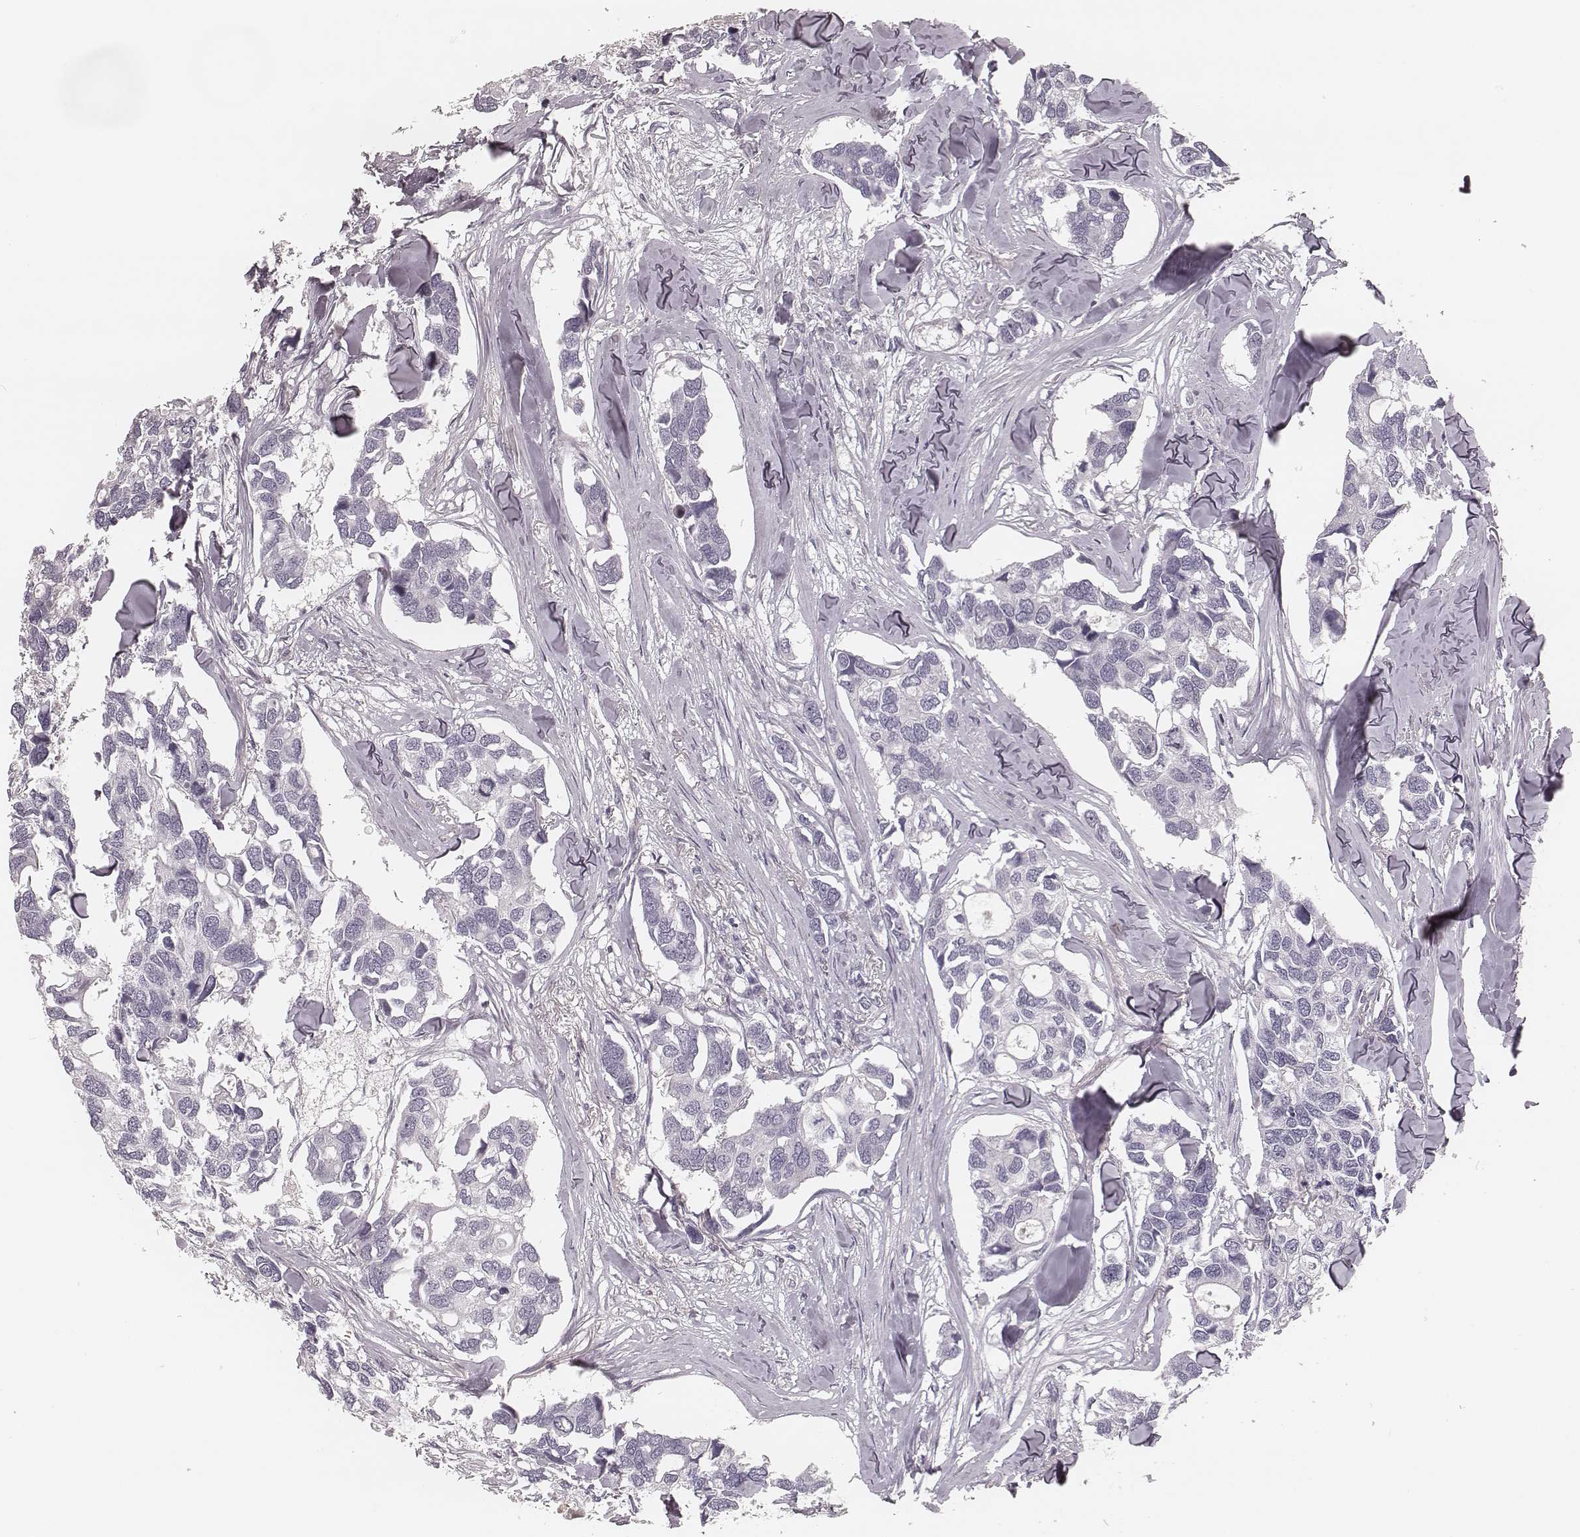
{"staining": {"intensity": "negative", "quantity": "none", "location": "none"}, "tissue": "breast cancer", "cell_type": "Tumor cells", "image_type": "cancer", "snomed": [{"axis": "morphology", "description": "Duct carcinoma"}, {"axis": "topography", "description": "Breast"}], "caption": "Breast cancer (intraductal carcinoma) stained for a protein using immunohistochemistry reveals no expression tumor cells.", "gene": "S100Z", "patient": {"sex": "female", "age": 83}}